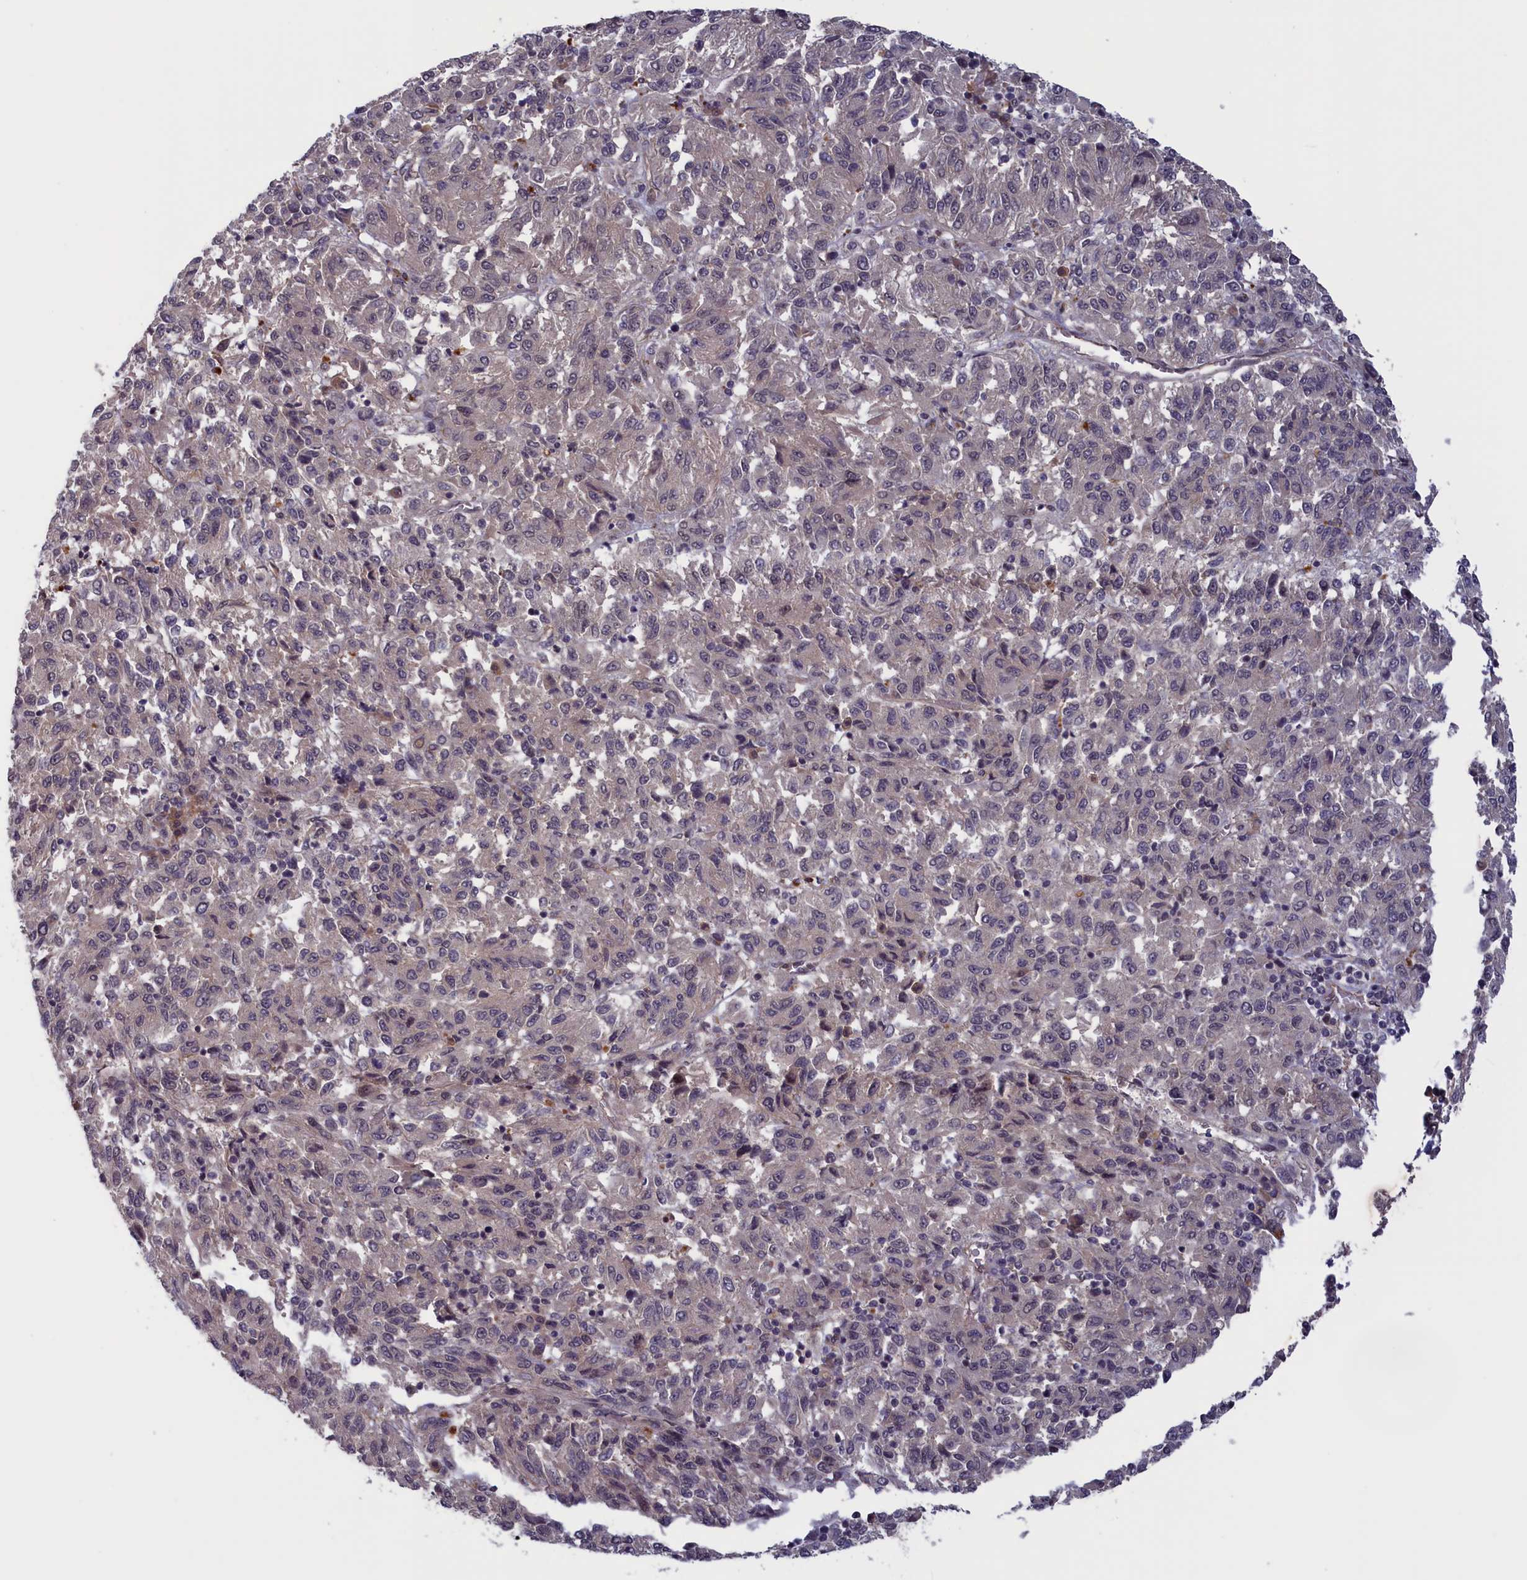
{"staining": {"intensity": "negative", "quantity": "none", "location": "none"}, "tissue": "melanoma", "cell_type": "Tumor cells", "image_type": "cancer", "snomed": [{"axis": "morphology", "description": "Malignant melanoma, Metastatic site"}, {"axis": "topography", "description": "Lung"}], "caption": "DAB immunohistochemical staining of human melanoma shows no significant positivity in tumor cells.", "gene": "PLP2", "patient": {"sex": "male", "age": 64}}